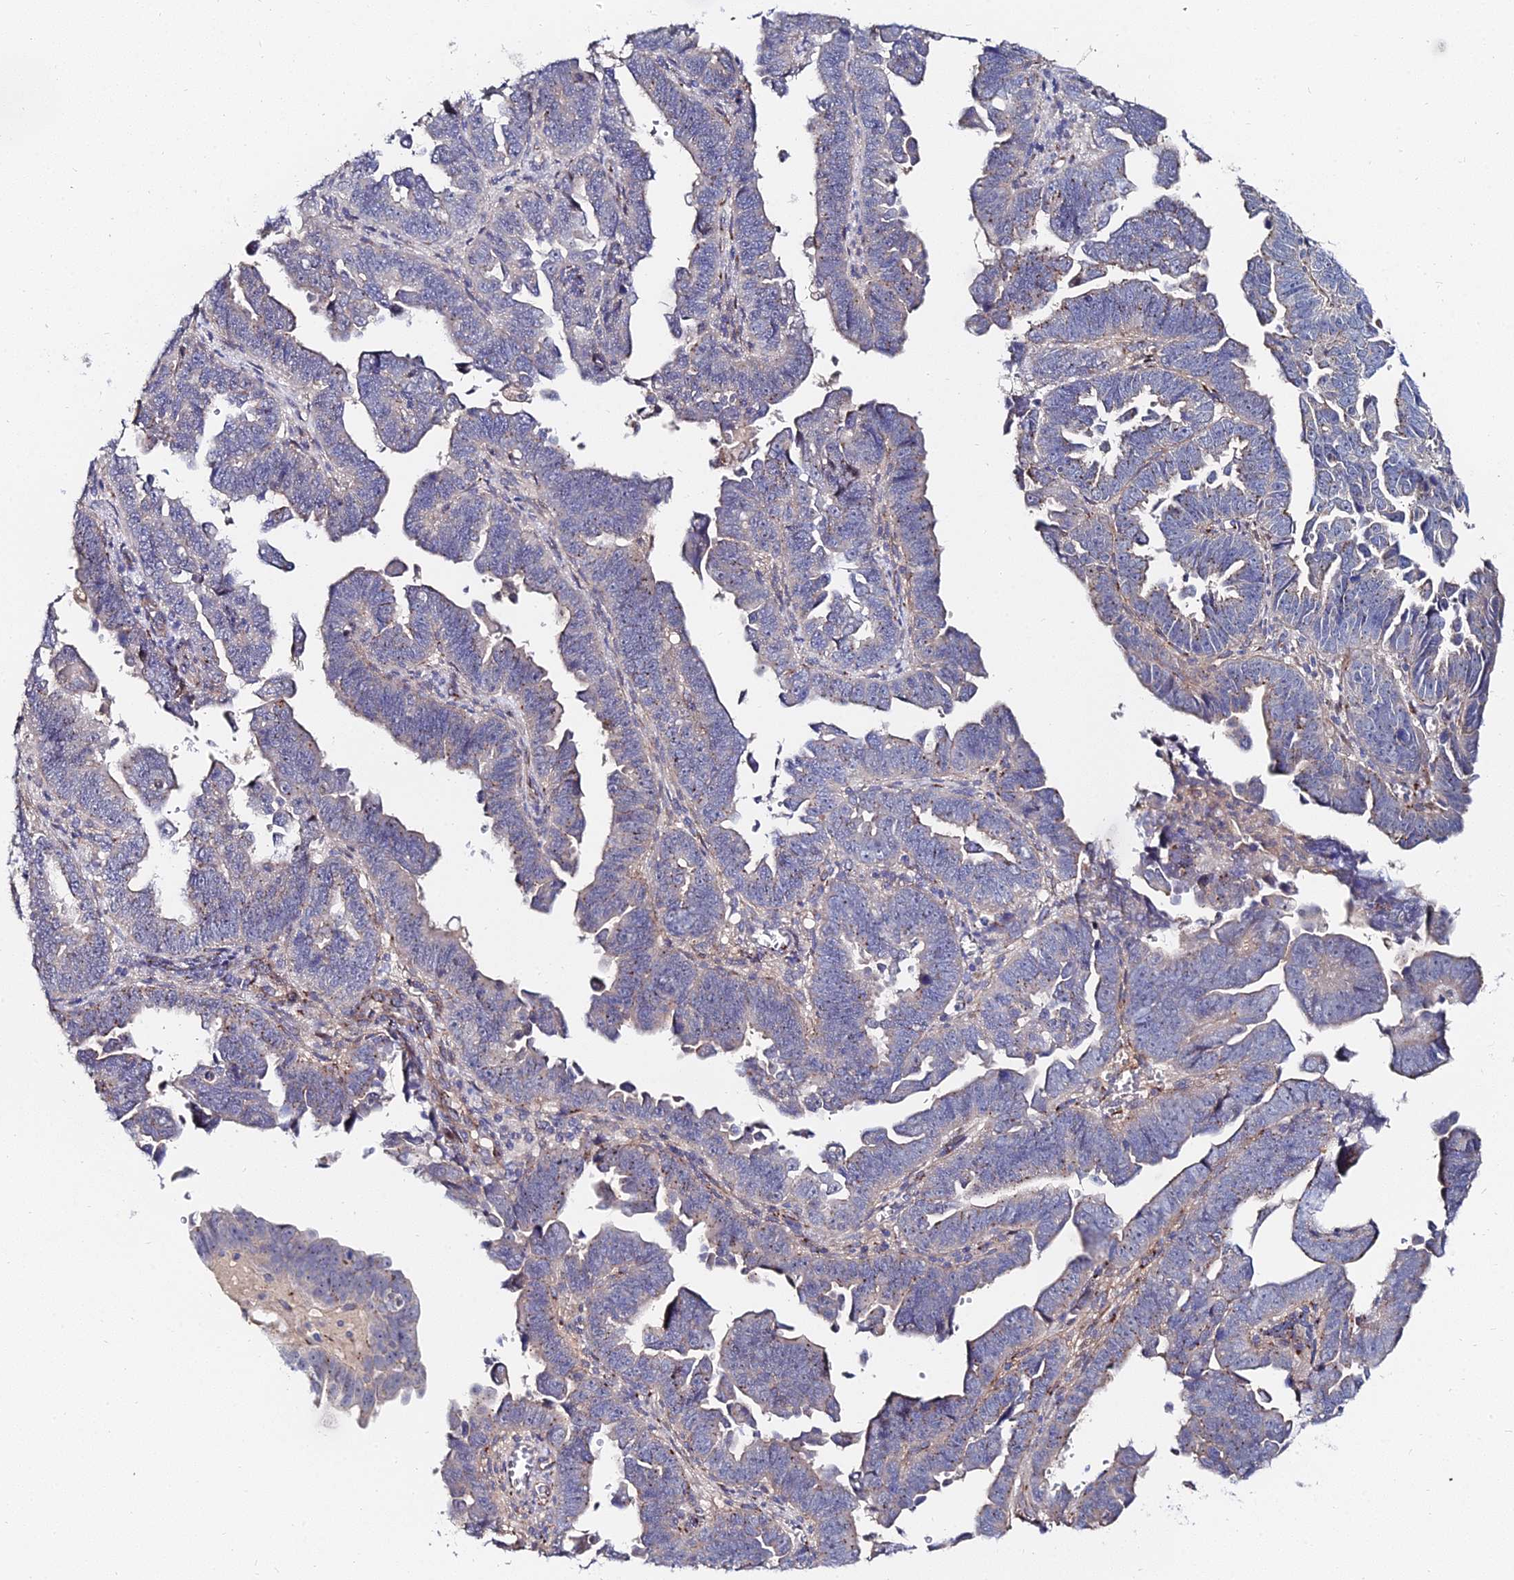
{"staining": {"intensity": "weak", "quantity": "<25%", "location": "cytoplasmic/membranous"}, "tissue": "endometrial cancer", "cell_type": "Tumor cells", "image_type": "cancer", "snomed": [{"axis": "morphology", "description": "Adenocarcinoma, NOS"}, {"axis": "topography", "description": "Endometrium"}], "caption": "Immunohistochemistry (IHC) photomicrograph of human endometrial adenocarcinoma stained for a protein (brown), which exhibits no expression in tumor cells.", "gene": "BORCS8", "patient": {"sex": "female", "age": 75}}